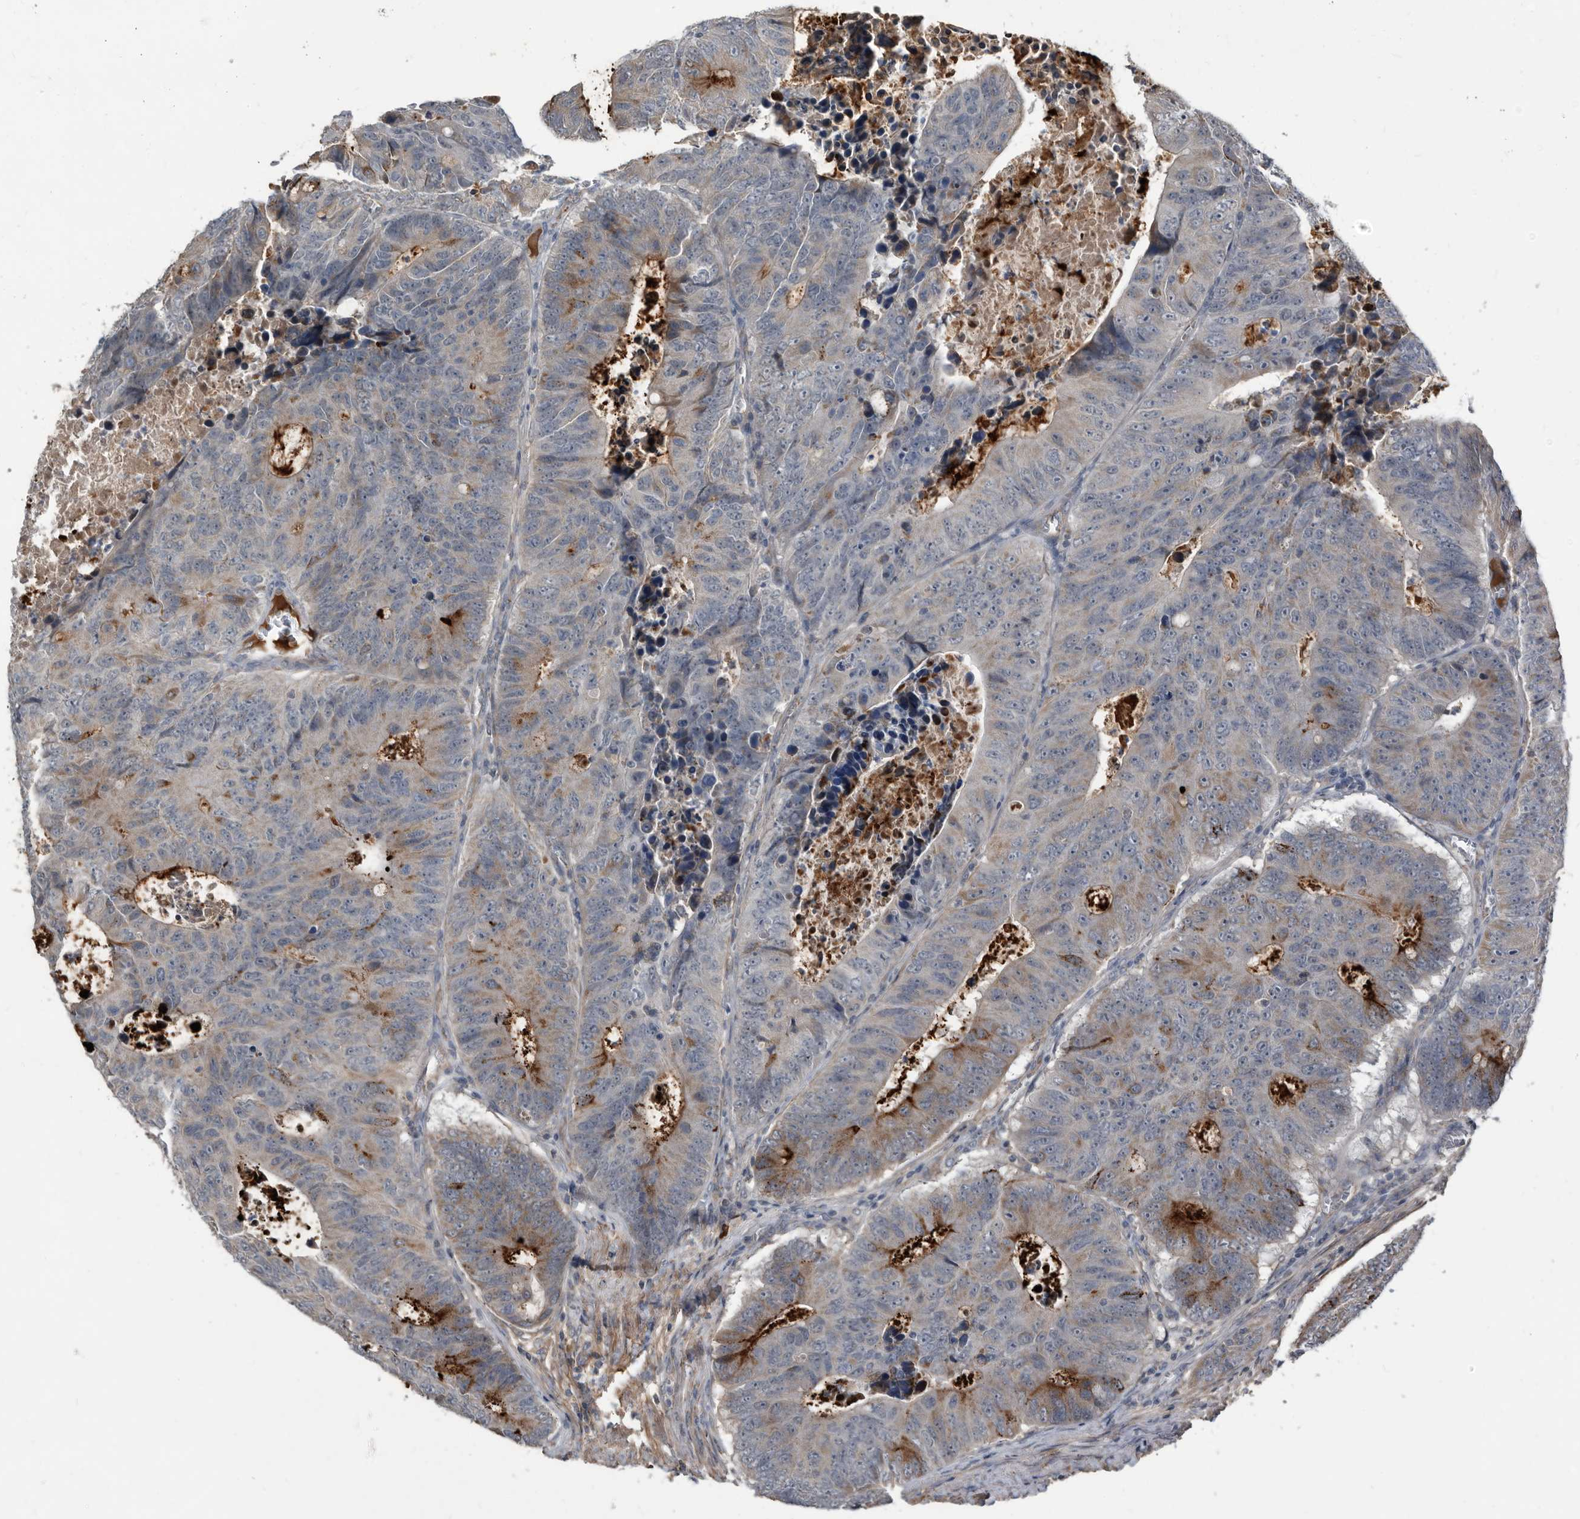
{"staining": {"intensity": "moderate", "quantity": "<25%", "location": "cytoplasmic/membranous"}, "tissue": "colorectal cancer", "cell_type": "Tumor cells", "image_type": "cancer", "snomed": [{"axis": "morphology", "description": "Adenocarcinoma, NOS"}, {"axis": "topography", "description": "Colon"}], "caption": "Tumor cells show low levels of moderate cytoplasmic/membranous expression in about <25% of cells in human colorectal cancer.", "gene": "PI15", "patient": {"sex": "male", "age": 87}}